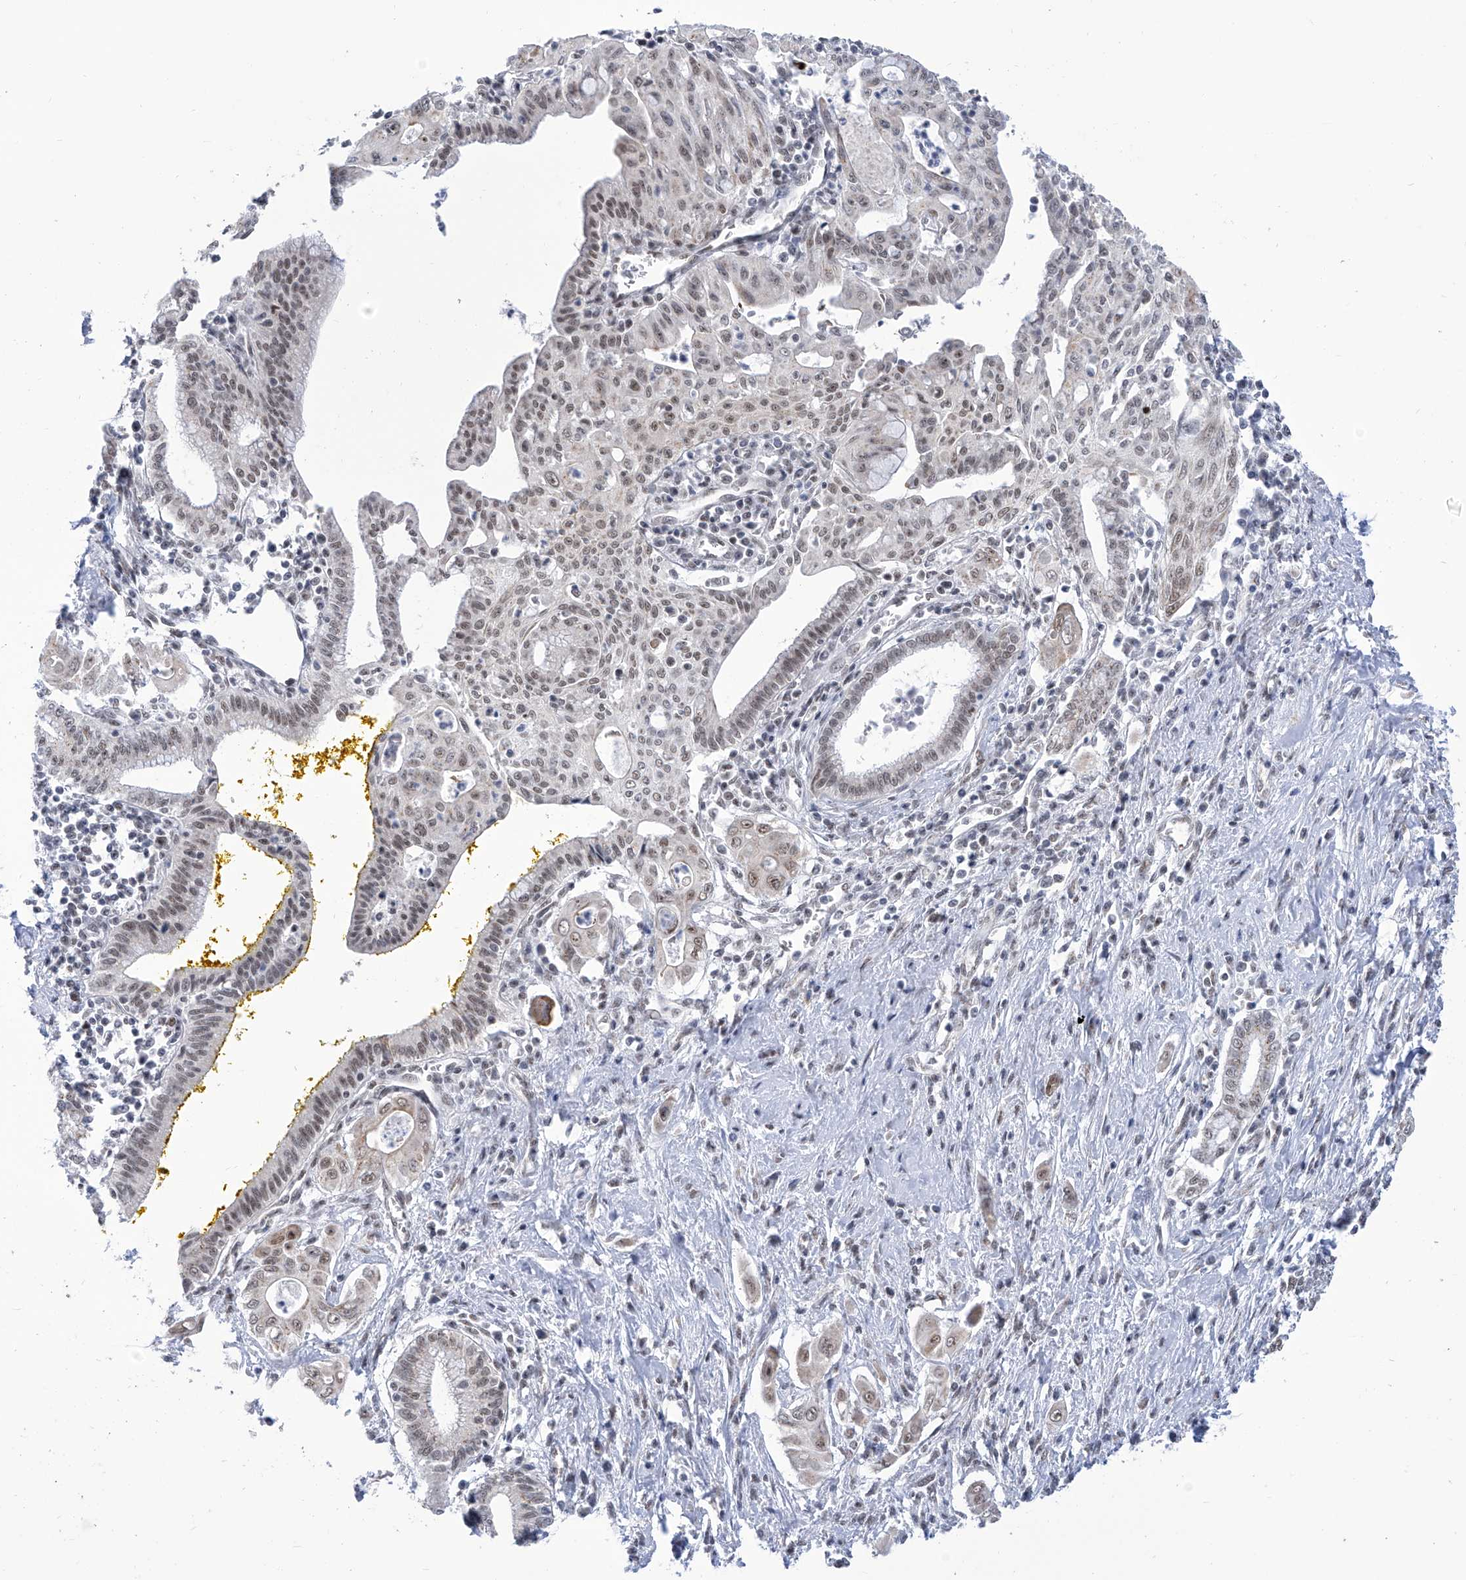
{"staining": {"intensity": "weak", "quantity": ">75%", "location": "cytoplasmic/membranous,nuclear"}, "tissue": "pancreatic cancer", "cell_type": "Tumor cells", "image_type": "cancer", "snomed": [{"axis": "morphology", "description": "Adenocarcinoma, NOS"}, {"axis": "topography", "description": "Pancreas"}], "caption": "Adenocarcinoma (pancreatic) was stained to show a protein in brown. There is low levels of weak cytoplasmic/membranous and nuclear staining in about >75% of tumor cells.", "gene": "SART1", "patient": {"sex": "male", "age": 58}}